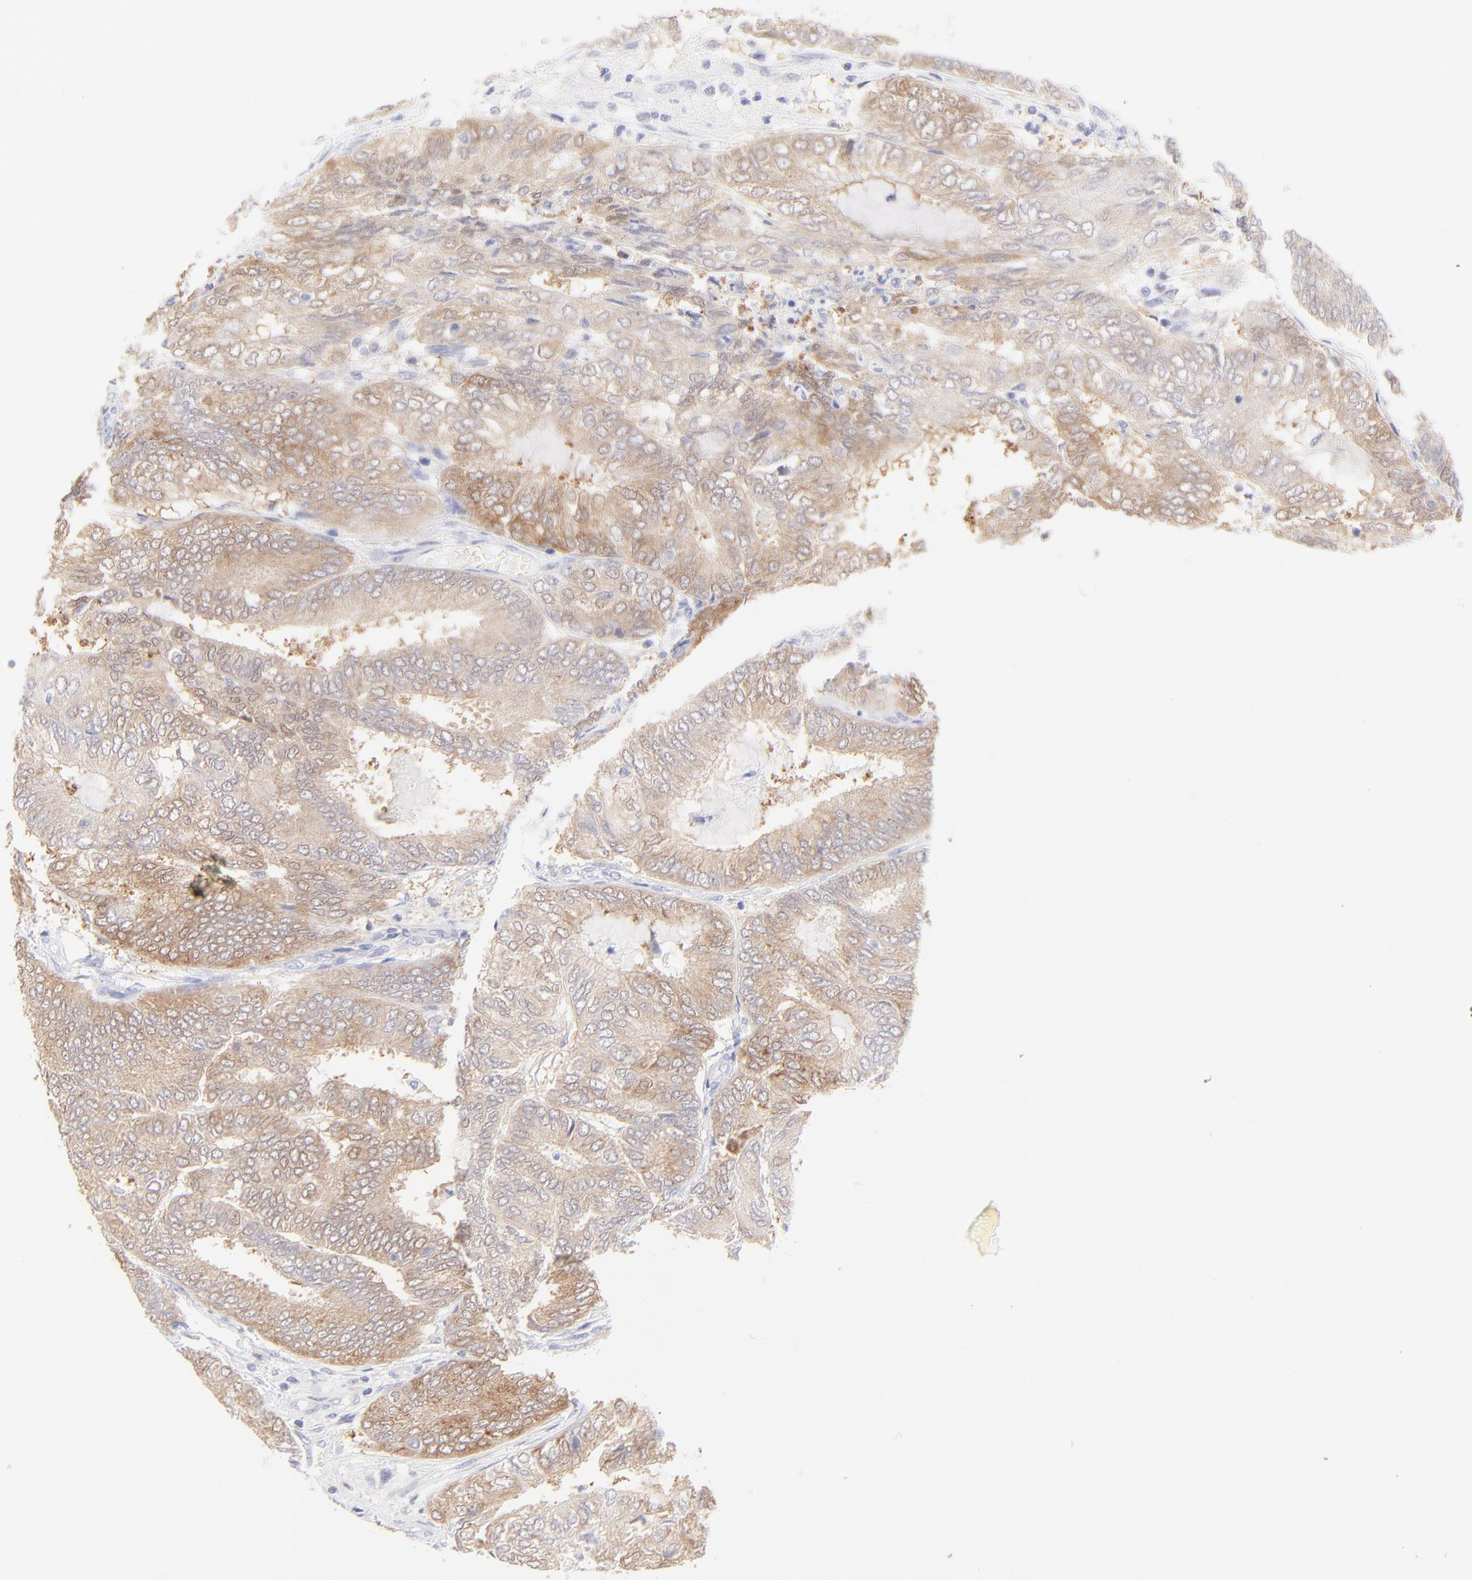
{"staining": {"intensity": "moderate", "quantity": ">75%", "location": "cytoplasmic/membranous"}, "tissue": "endometrial cancer", "cell_type": "Tumor cells", "image_type": "cancer", "snomed": [{"axis": "morphology", "description": "Adenocarcinoma, NOS"}, {"axis": "topography", "description": "Endometrium"}], "caption": "Immunohistochemical staining of endometrial cancer (adenocarcinoma) demonstrates medium levels of moderate cytoplasmic/membranous positivity in approximately >75% of tumor cells.", "gene": "HYAL1", "patient": {"sex": "female", "age": 59}}